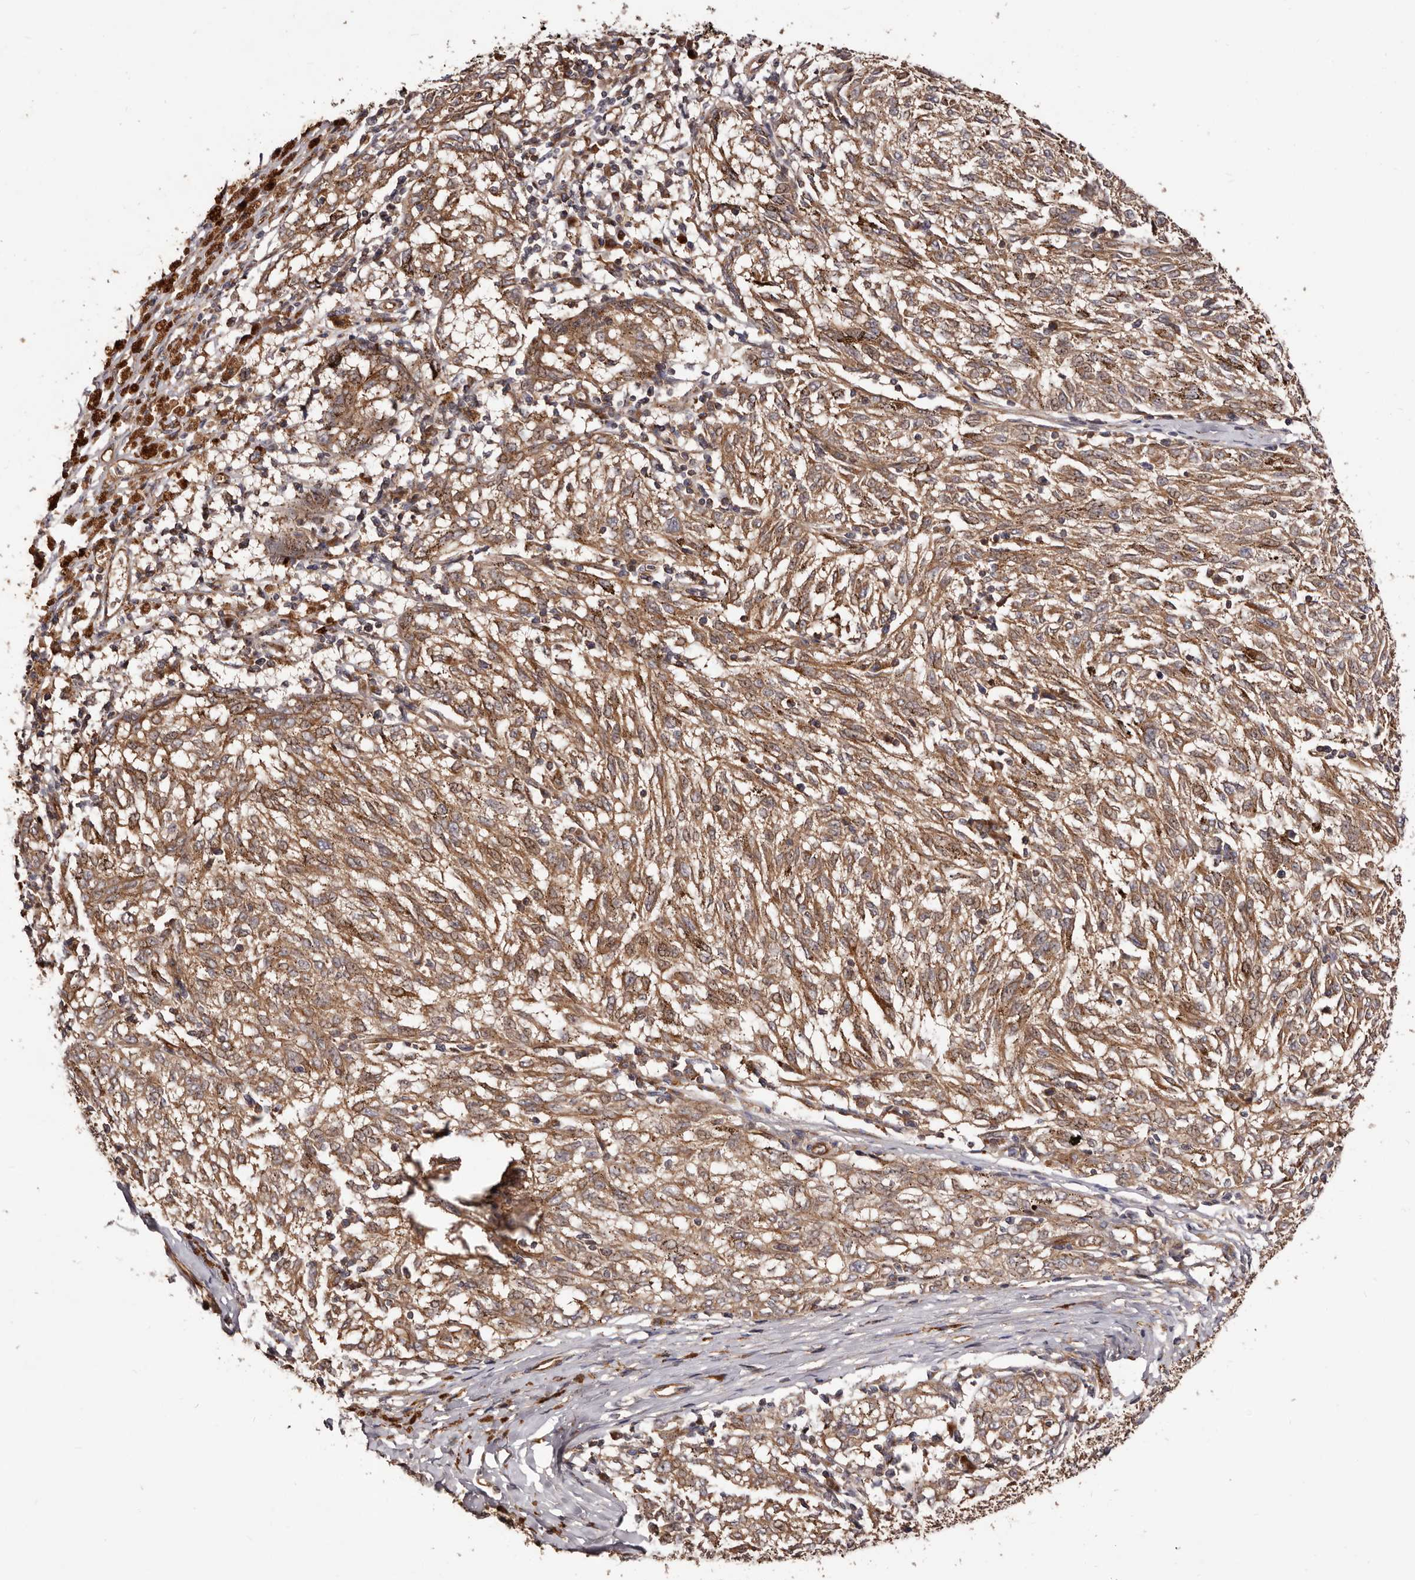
{"staining": {"intensity": "moderate", "quantity": ">75%", "location": "cytoplasmic/membranous"}, "tissue": "melanoma", "cell_type": "Tumor cells", "image_type": "cancer", "snomed": [{"axis": "morphology", "description": "Malignant melanoma, NOS"}, {"axis": "topography", "description": "Skin"}], "caption": "Melanoma stained with a protein marker shows moderate staining in tumor cells.", "gene": "GTPBP1", "patient": {"sex": "female", "age": 72}}